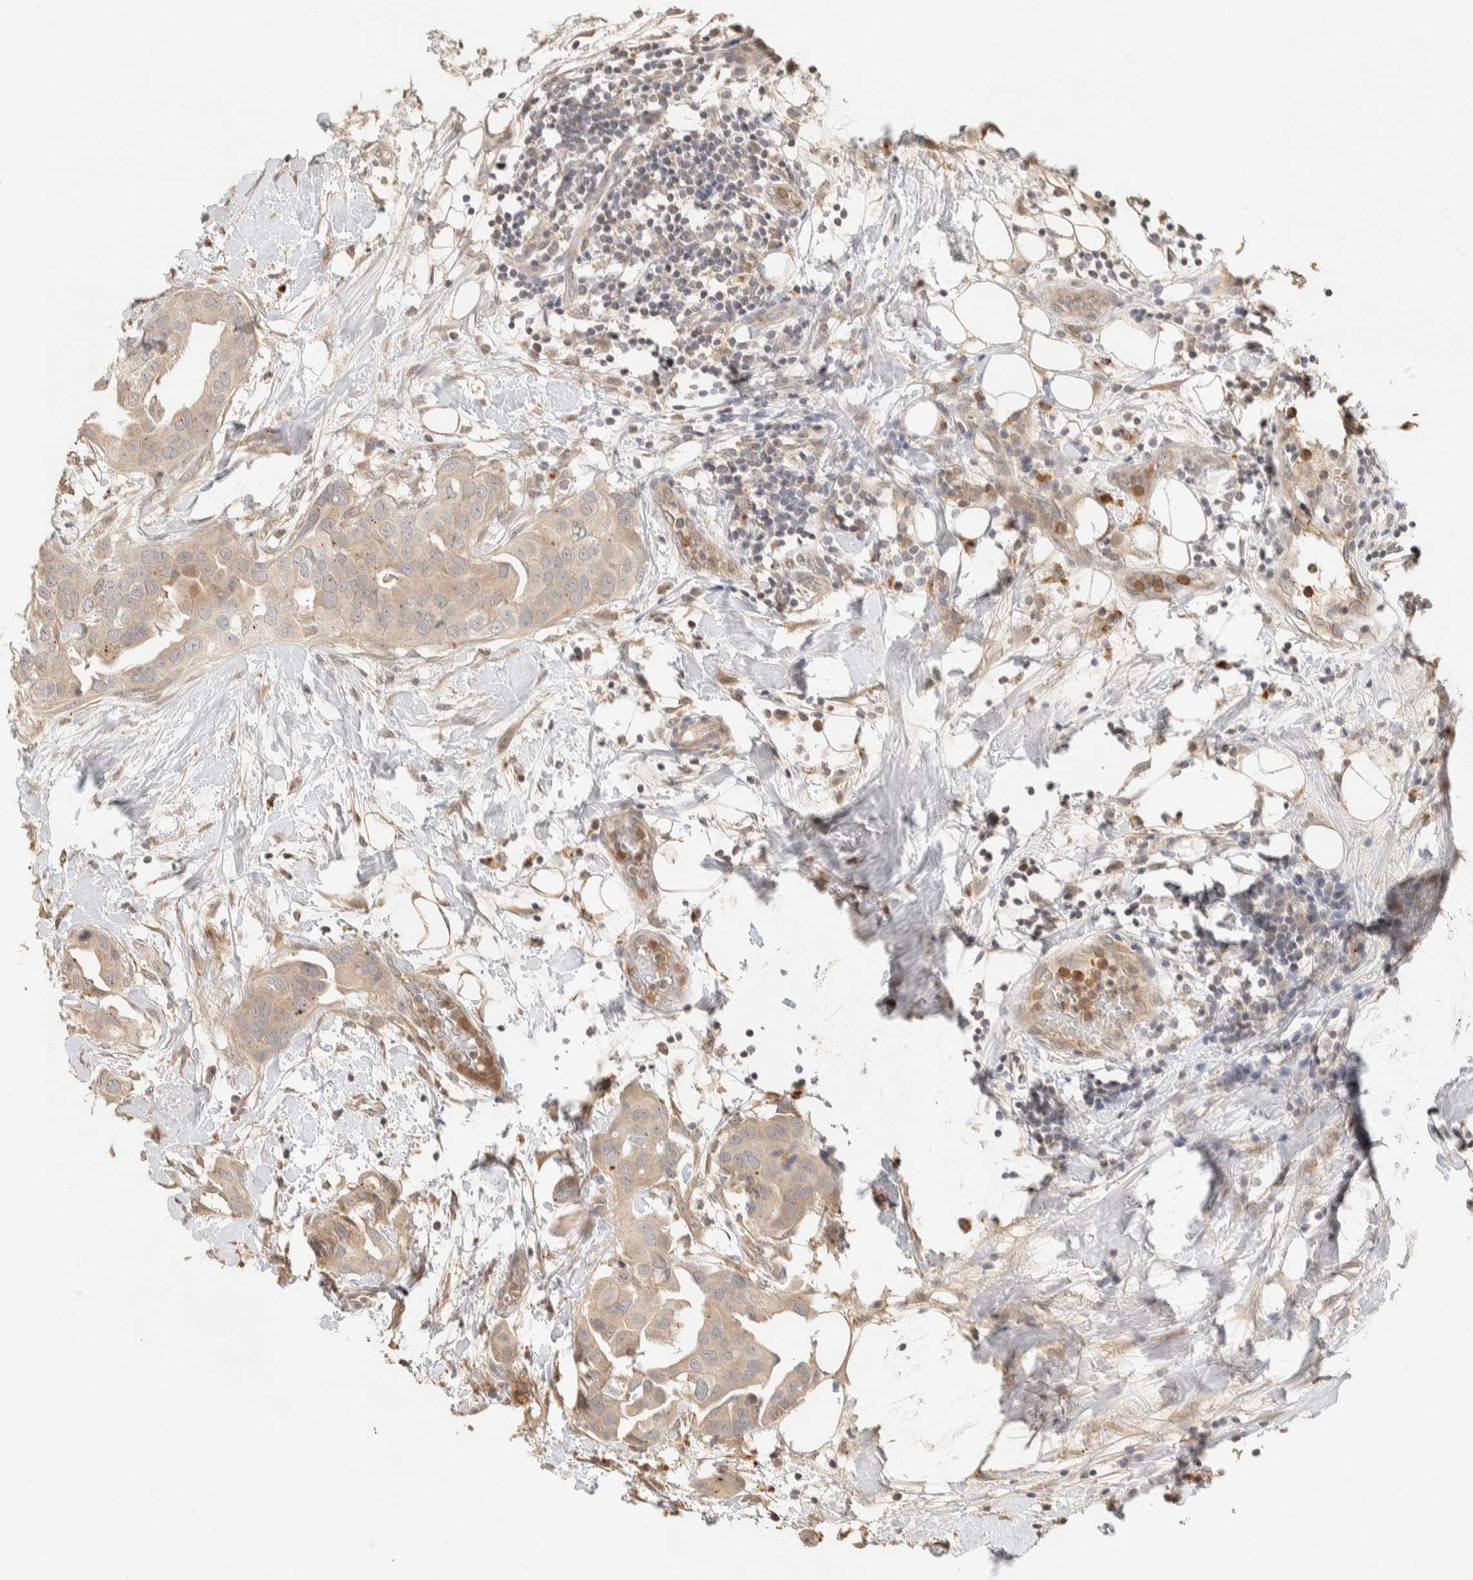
{"staining": {"intensity": "weak", "quantity": ">75%", "location": "cytoplasmic/membranous"}, "tissue": "breast cancer", "cell_type": "Tumor cells", "image_type": "cancer", "snomed": [{"axis": "morphology", "description": "Duct carcinoma"}, {"axis": "topography", "description": "Breast"}], "caption": "The micrograph reveals staining of intraductal carcinoma (breast), revealing weak cytoplasmic/membranous protein expression (brown color) within tumor cells. (DAB IHC, brown staining for protein, blue staining for nuclei).", "gene": "ITPA", "patient": {"sex": "female", "age": 40}}